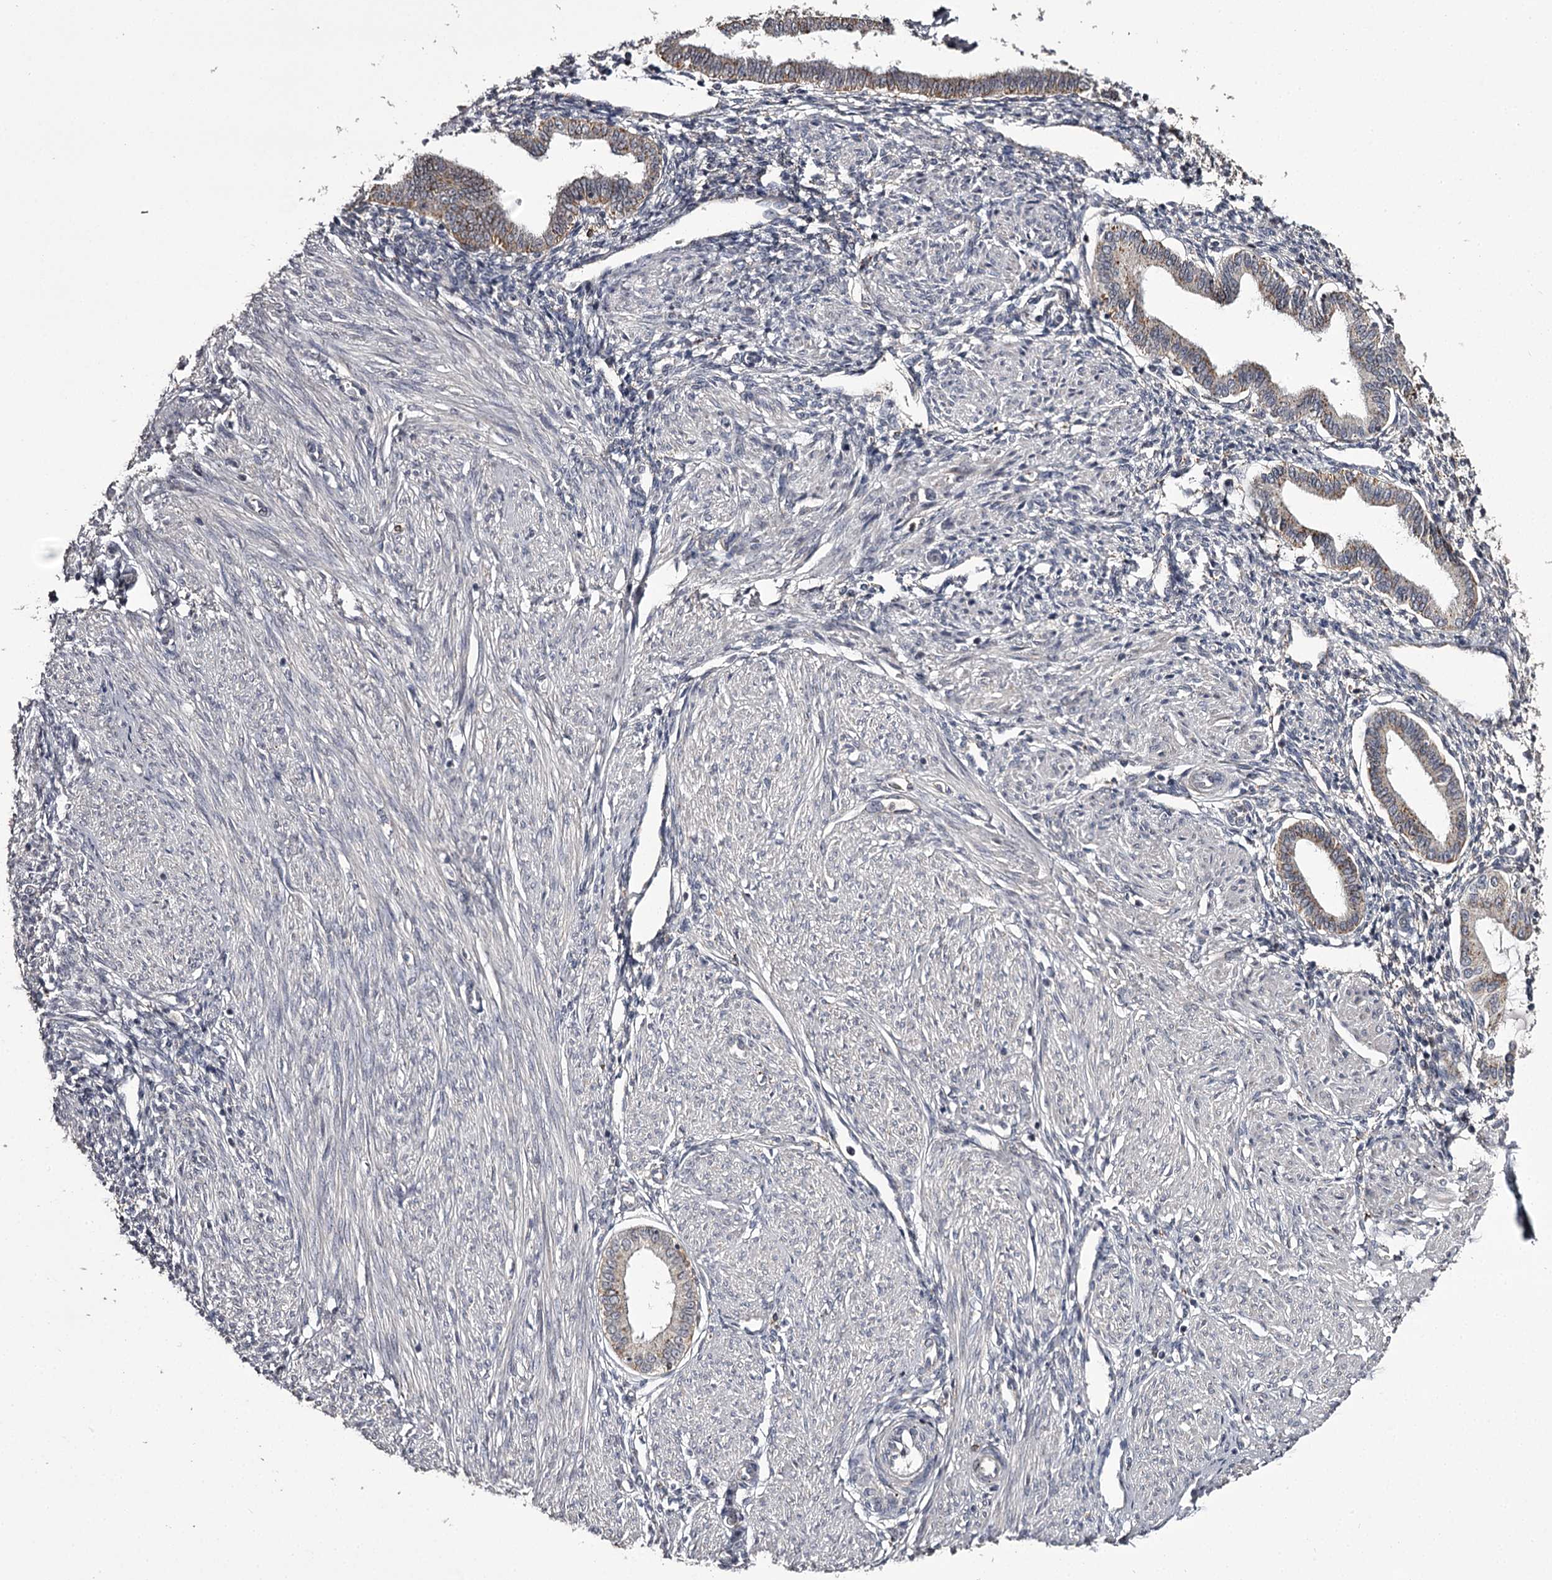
{"staining": {"intensity": "negative", "quantity": "none", "location": "none"}, "tissue": "endometrium", "cell_type": "Cells in endometrial stroma", "image_type": "normal", "snomed": [{"axis": "morphology", "description": "Normal tissue, NOS"}, {"axis": "topography", "description": "Endometrium"}], "caption": "Endometrium was stained to show a protein in brown. There is no significant expression in cells in endometrial stroma. (Stains: DAB IHC with hematoxylin counter stain, Microscopy: brightfield microscopy at high magnification).", "gene": "SLC32A1", "patient": {"sex": "female", "age": 53}}